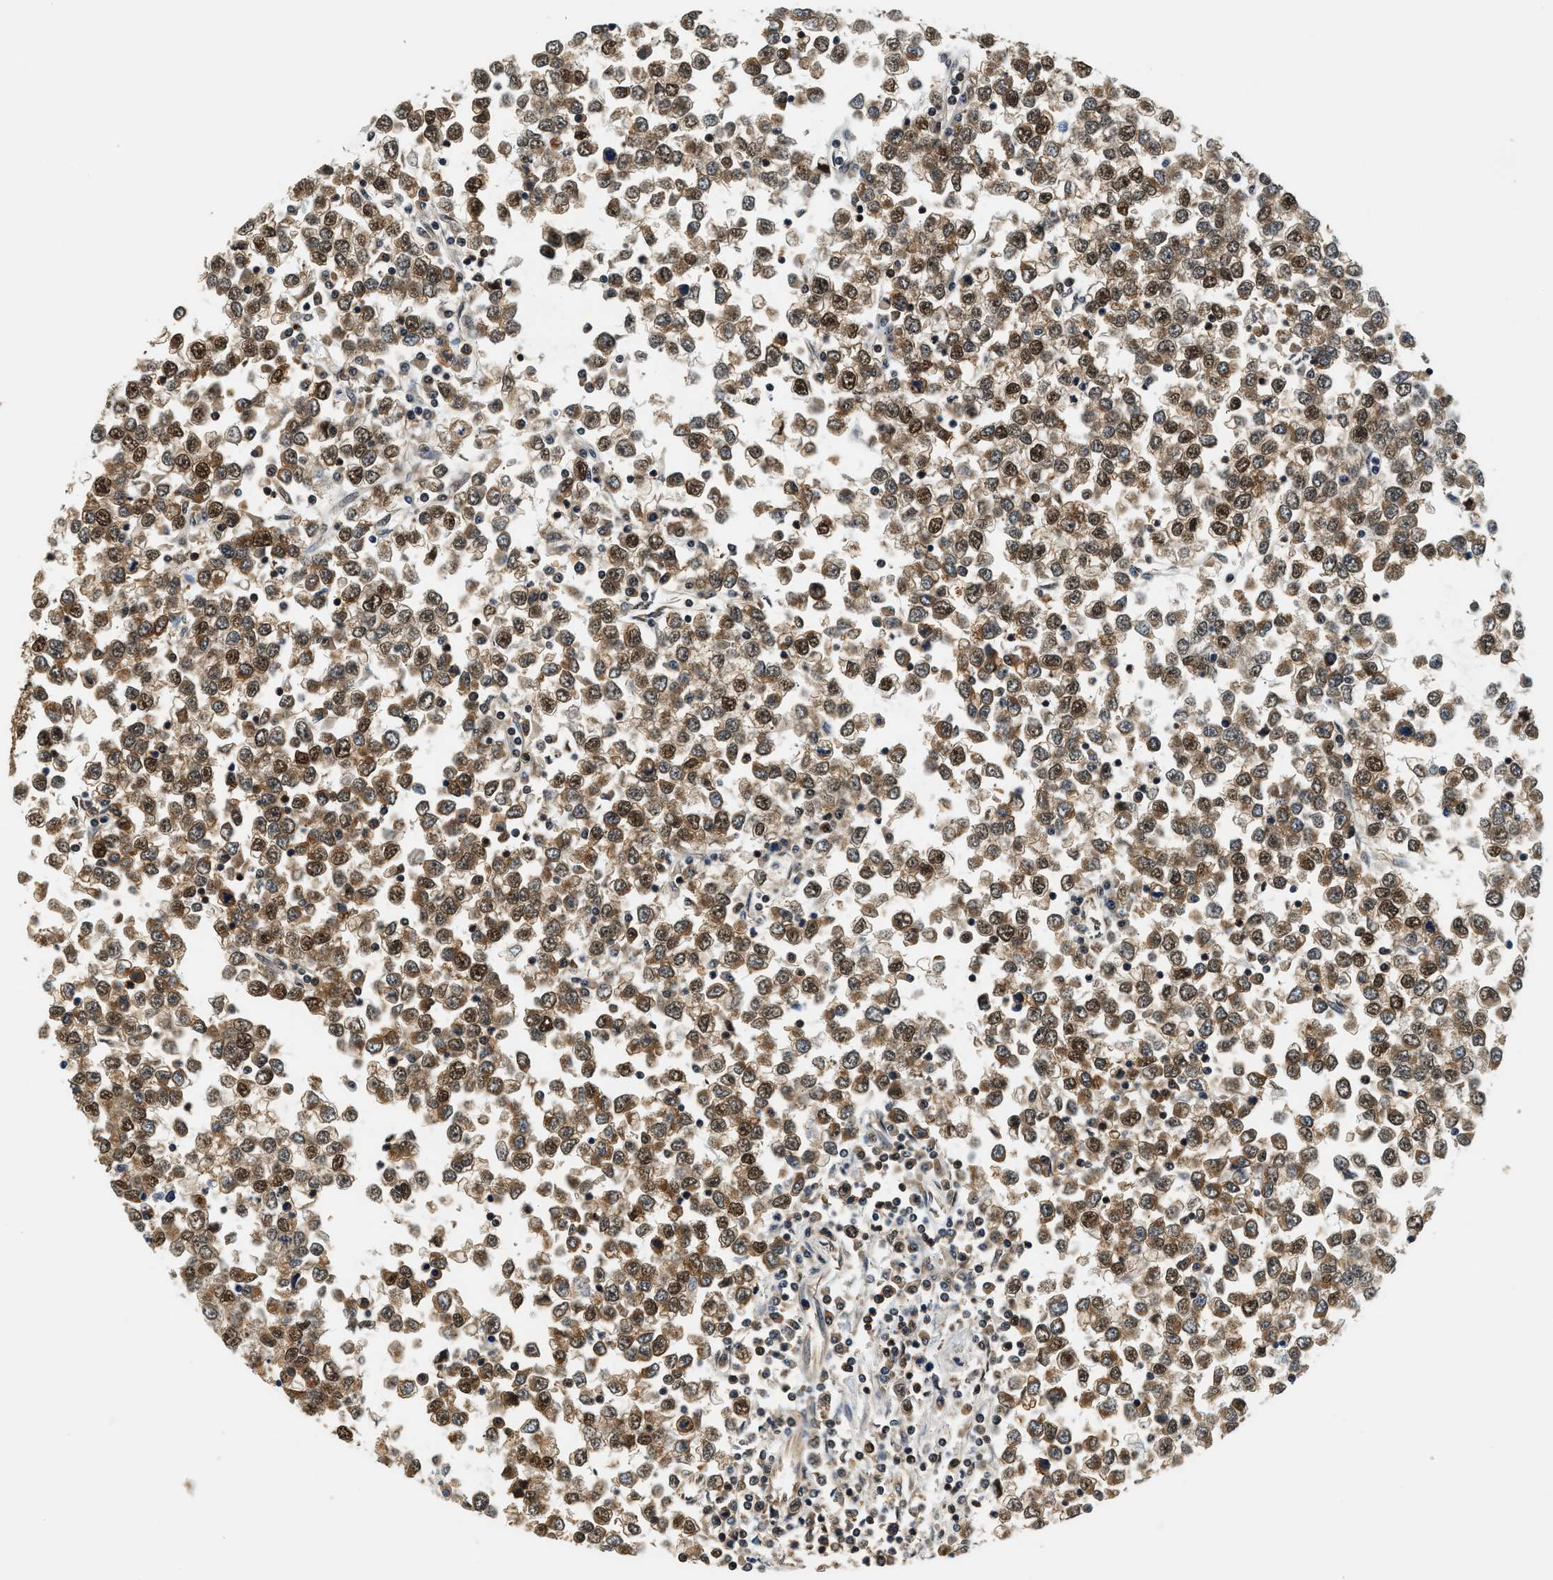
{"staining": {"intensity": "strong", "quantity": ">75%", "location": "cytoplasmic/membranous,nuclear"}, "tissue": "testis cancer", "cell_type": "Tumor cells", "image_type": "cancer", "snomed": [{"axis": "morphology", "description": "Seminoma, NOS"}, {"axis": "topography", "description": "Testis"}], "caption": "Immunohistochemical staining of testis seminoma exhibits high levels of strong cytoplasmic/membranous and nuclear expression in approximately >75% of tumor cells.", "gene": "PSMD3", "patient": {"sex": "male", "age": 65}}